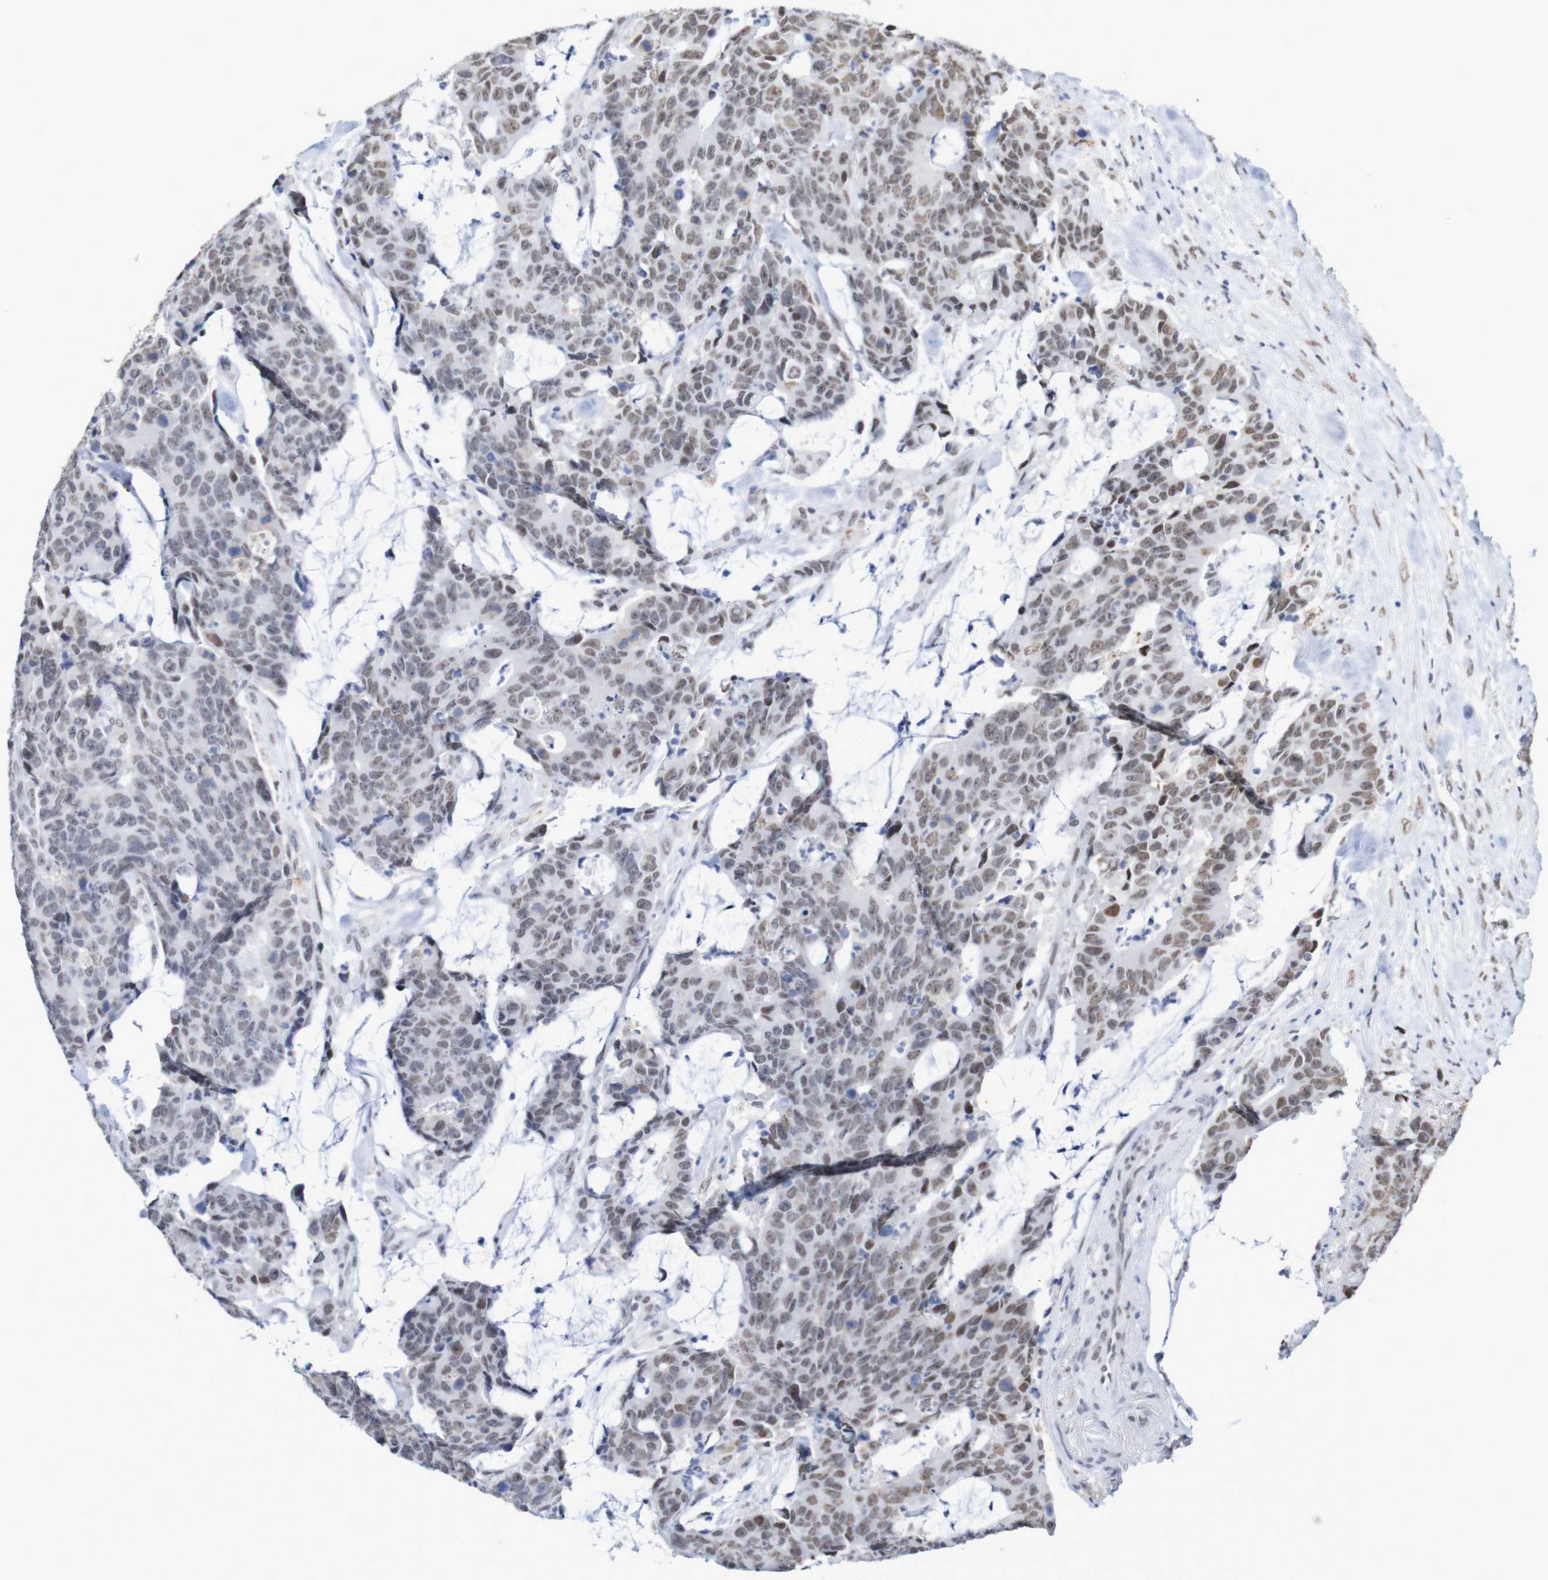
{"staining": {"intensity": "weak", "quantity": "25%-75%", "location": "nuclear"}, "tissue": "colorectal cancer", "cell_type": "Tumor cells", "image_type": "cancer", "snomed": [{"axis": "morphology", "description": "Adenocarcinoma, NOS"}, {"axis": "topography", "description": "Colon"}], "caption": "This photomicrograph reveals IHC staining of colorectal cancer, with low weak nuclear expression in about 25%-75% of tumor cells.", "gene": "MRTFB", "patient": {"sex": "female", "age": 86}}